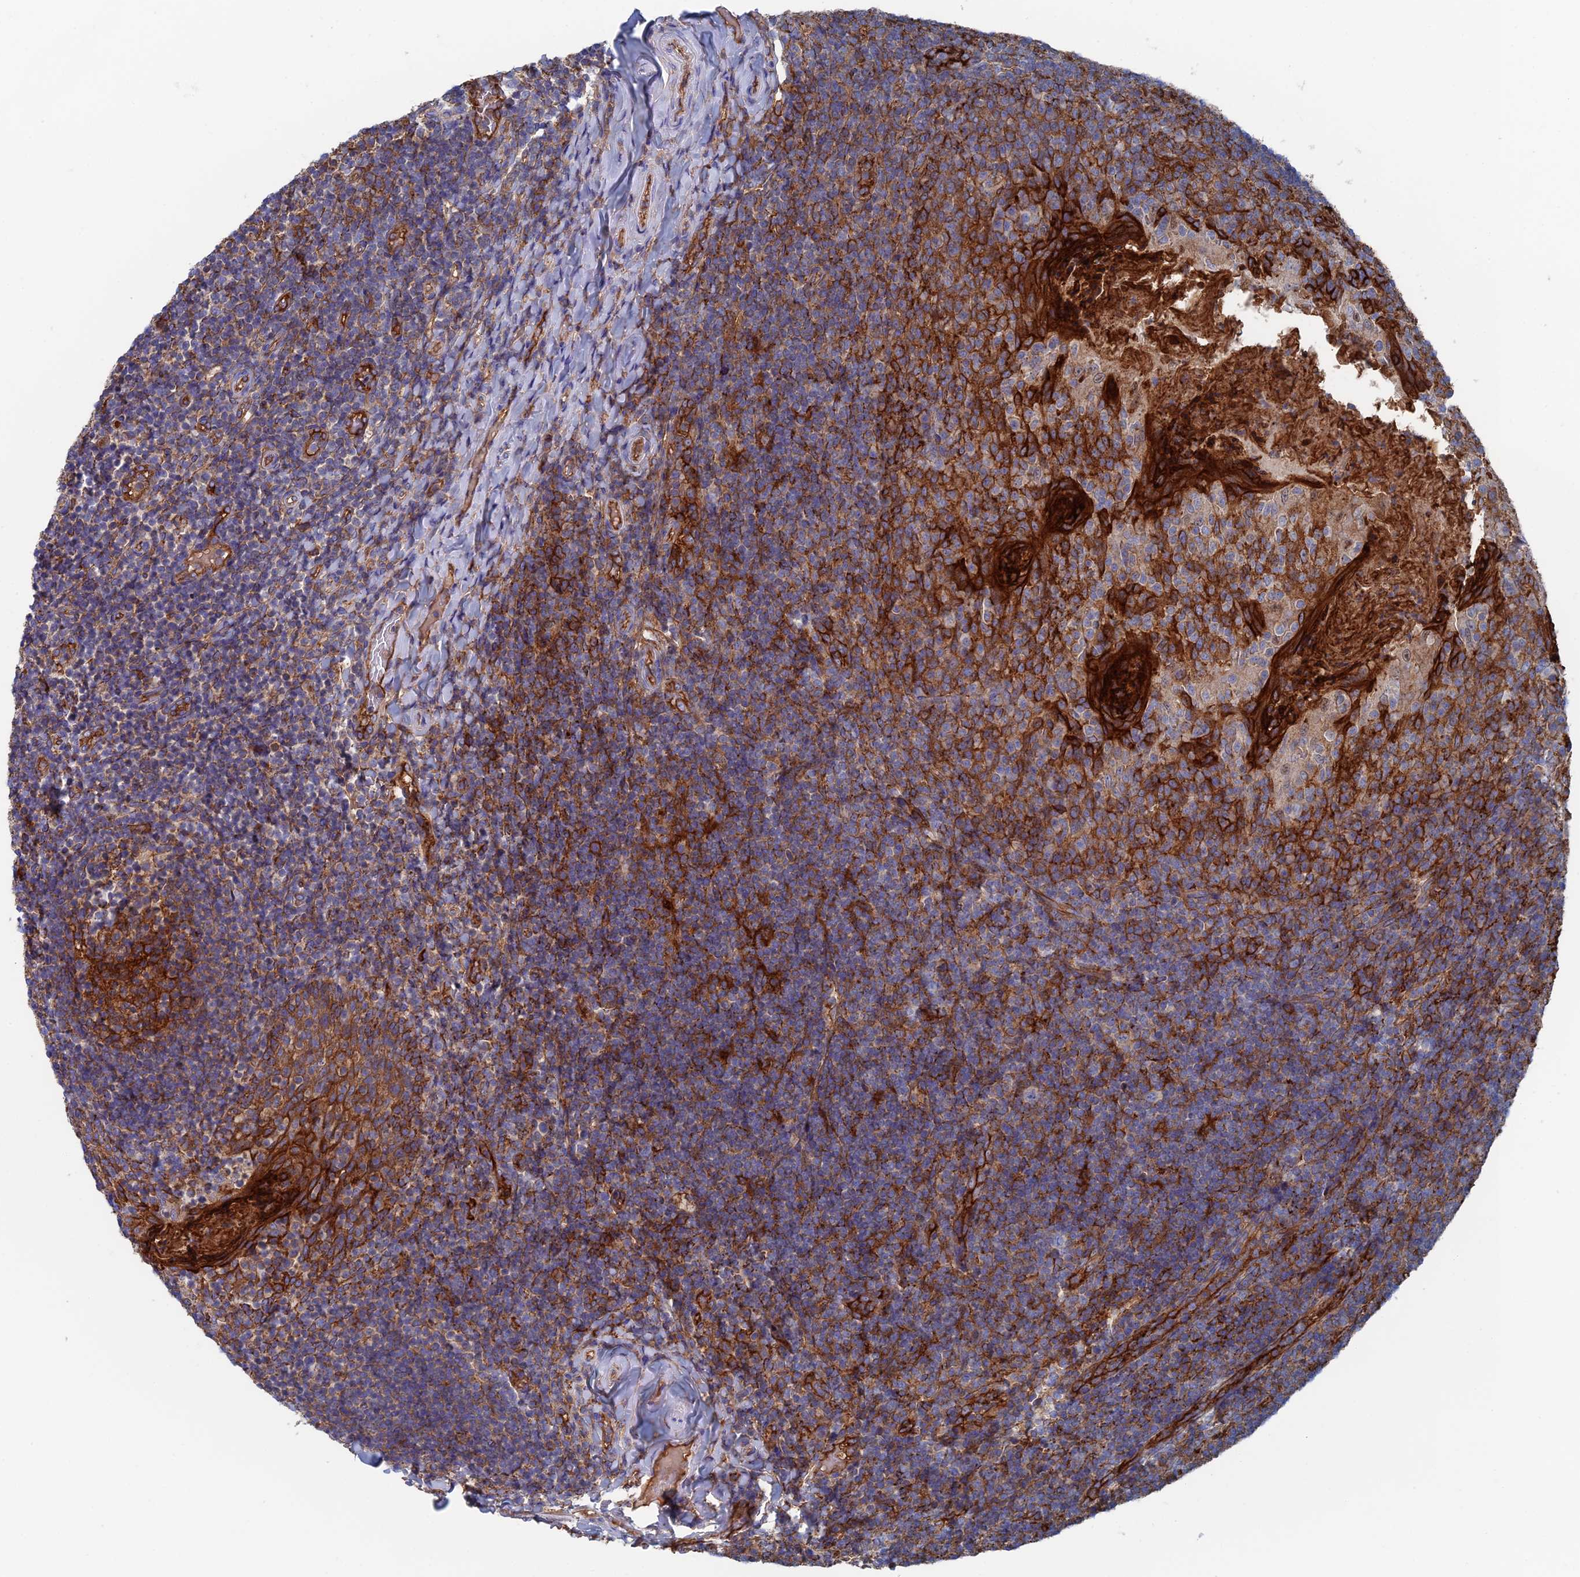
{"staining": {"intensity": "moderate", "quantity": "25%-75%", "location": "cytoplasmic/membranous"}, "tissue": "tonsil", "cell_type": "Germinal center cells", "image_type": "normal", "snomed": [{"axis": "morphology", "description": "Normal tissue, NOS"}, {"axis": "topography", "description": "Tonsil"}], "caption": "A brown stain shows moderate cytoplasmic/membranous expression of a protein in germinal center cells of normal tonsil. The staining was performed using DAB to visualize the protein expression in brown, while the nuclei were stained in blue with hematoxylin (Magnification: 20x).", "gene": "SNX11", "patient": {"sex": "female", "age": 10}}